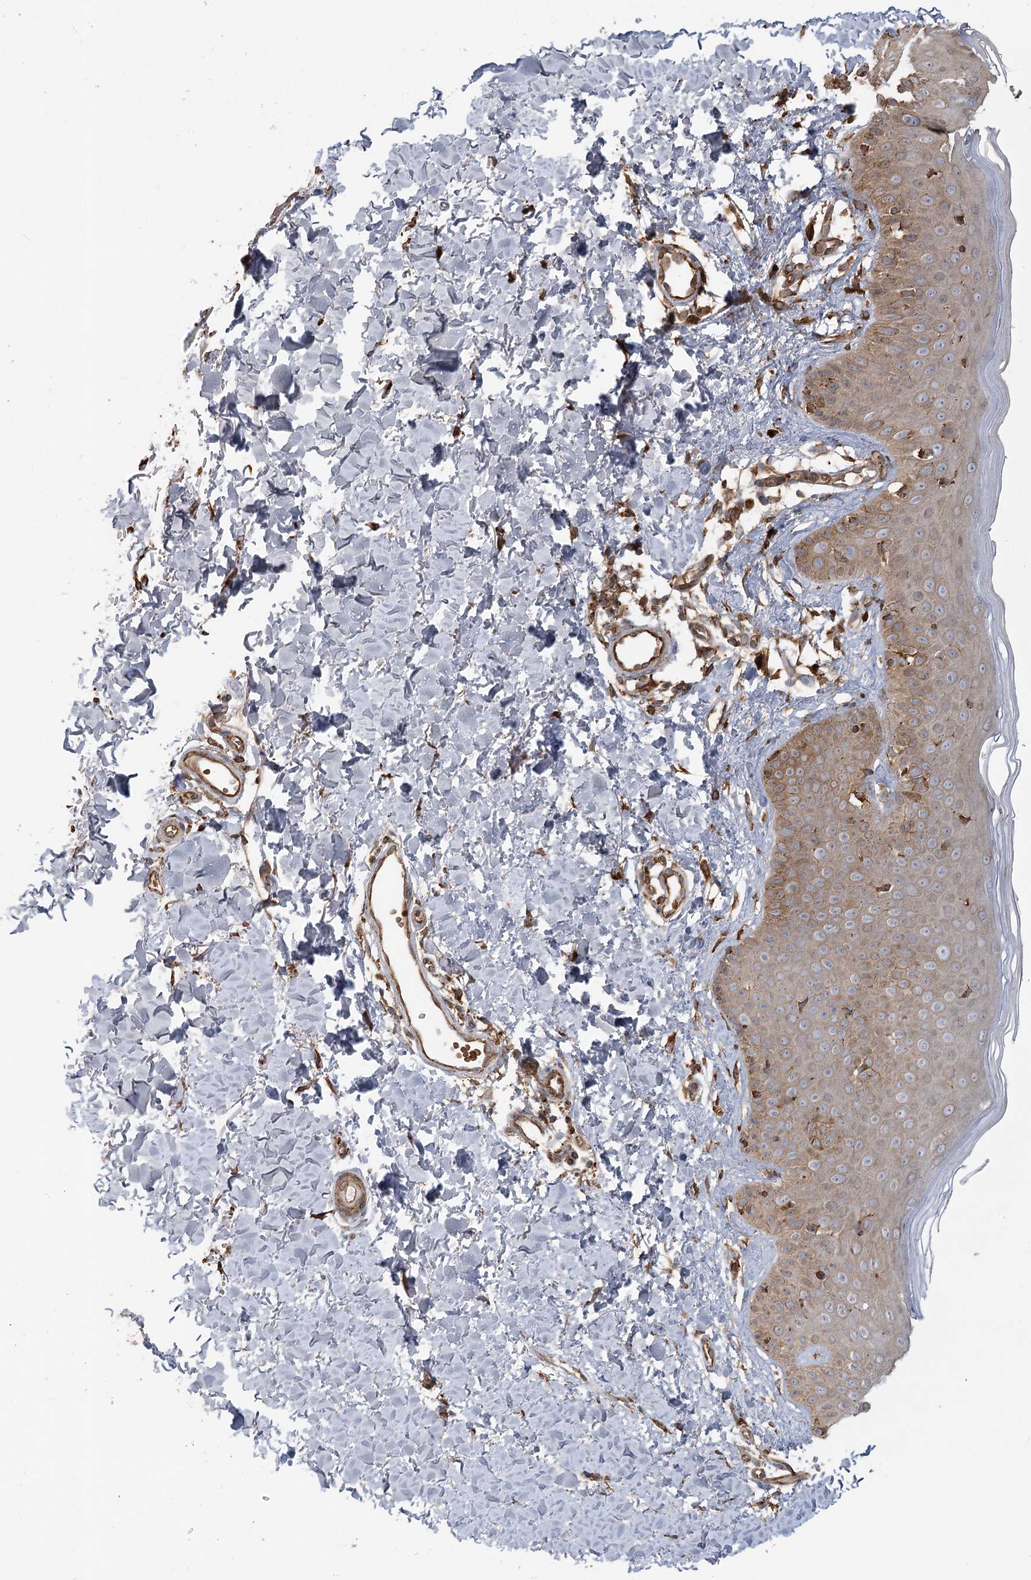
{"staining": {"intensity": "moderate", "quantity": ">75%", "location": "cytoplasmic/membranous"}, "tissue": "skin", "cell_type": "Fibroblasts", "image_type": "normal", "snomed": [{"axis": "morphology", "description": "Normal tissue, NOS"}, {"axis": "topography", "description": "Skin"}], "caption": "Immunohistochemistry of normal skin displays medium levels of moderate cytoplasmic/membranous staining in about >75% of fibroblasts. The protein is shown in brown color, while the nuclei are stained blue.", "gene": "ACAP2", "patient": {"sex": "male", "age": 52}}